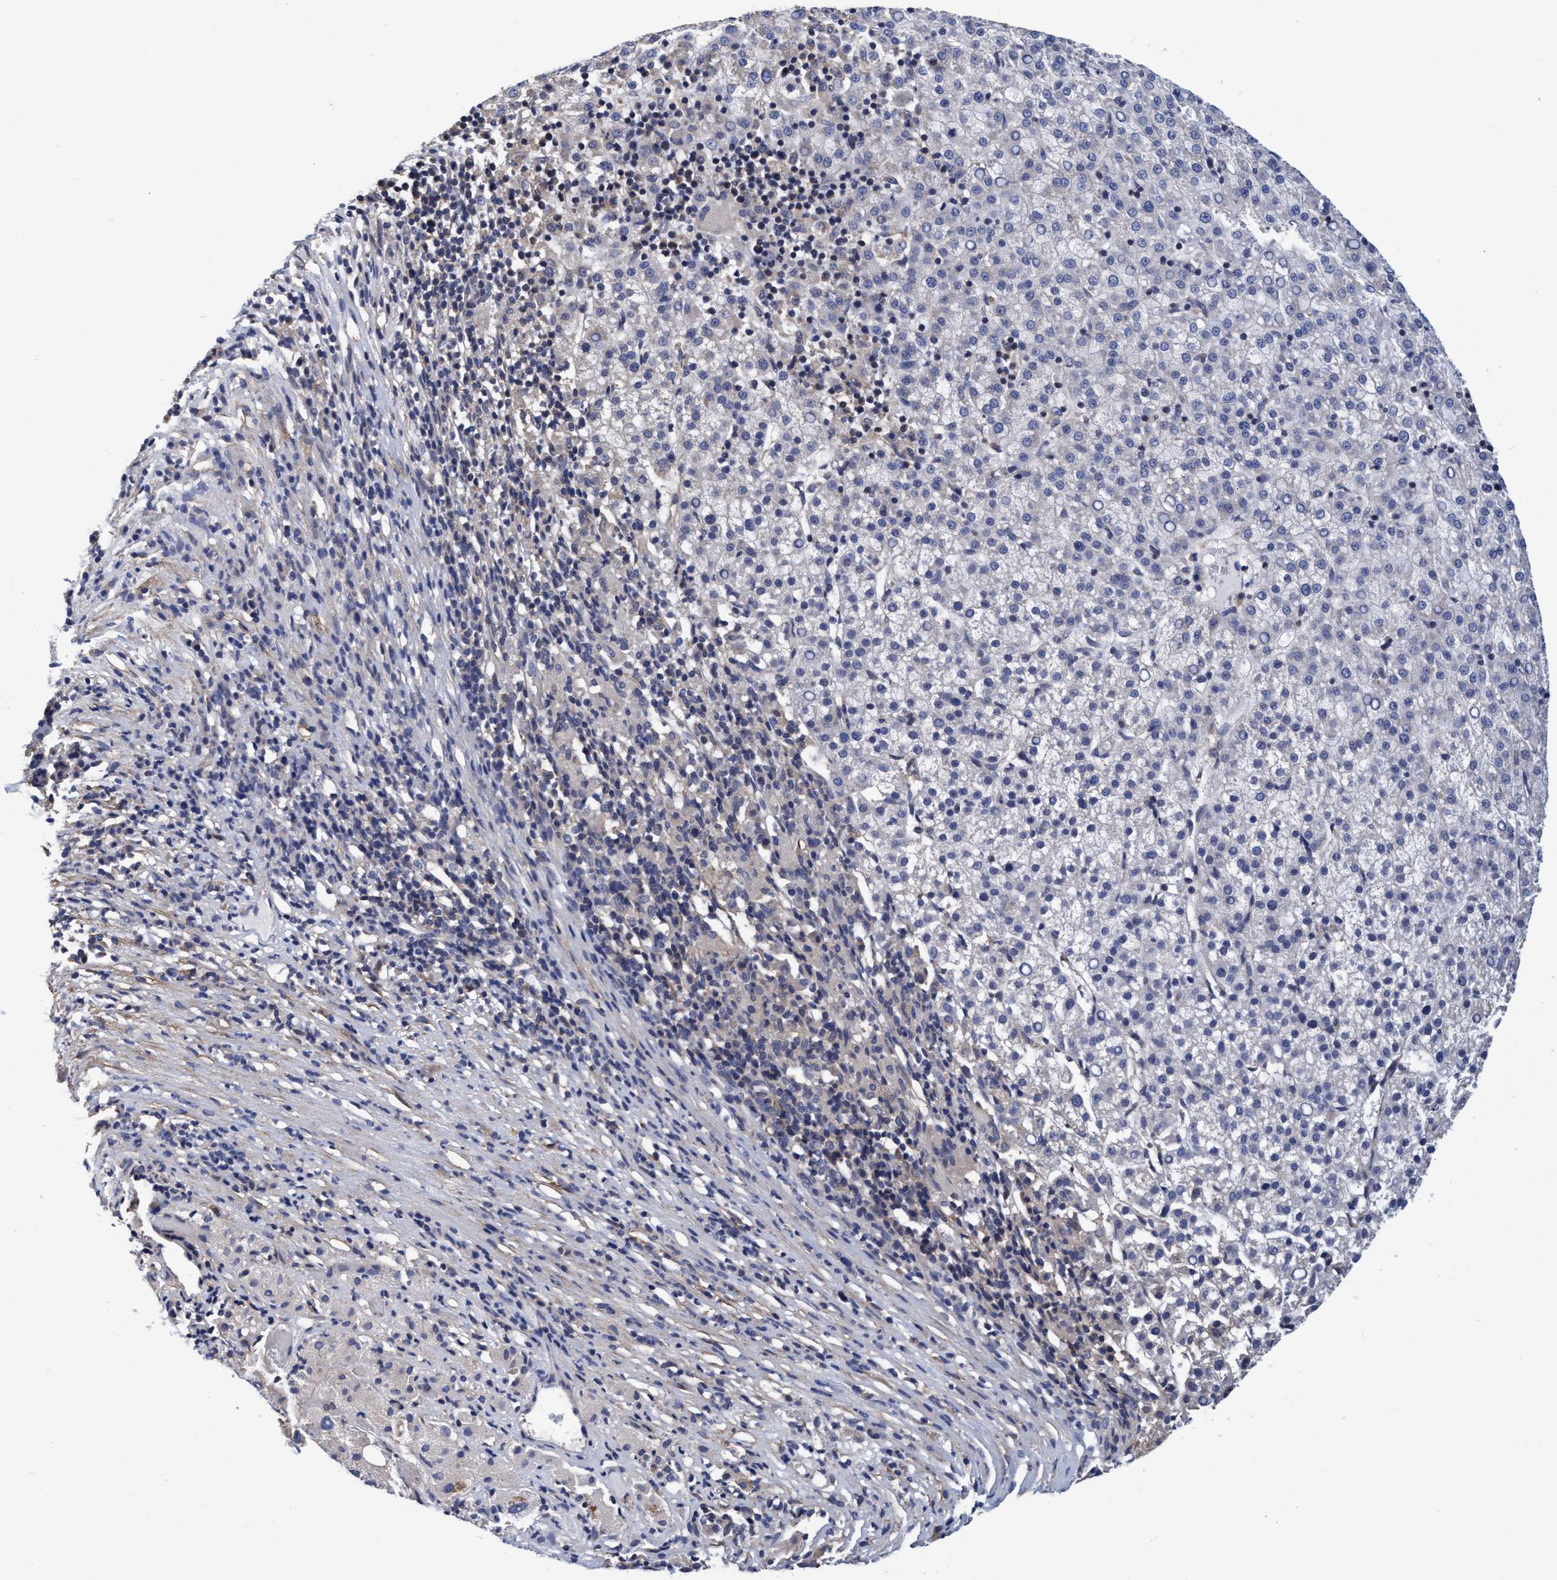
{"staining": {"intensity": "negative", "quantity": "none", "location": "none"}, "tissue": "liver cancer", "cell_type": "Tumor cells", "image_type": "cancer", "snomed": [{"axis": "morphology", "description": "Carcinoma, Hepatocellular, NOS"}, {"axis": "topography", "description": "Liver"}], "caption": "Immunohistochemistry (IHC) micrograph of human liver cancer (hepatocellular carcinoma) stained for a protein (brown), which exhibits no positivity in tumor cells. (Stains: DAB (3,3'-diaminobenzidine) IHC with hematoxylin counter stain, Microscopy: brightfield microscopy at high magnification).", "gene": "CALCOCO2", "patient": {"sex": "female", "age": 58}}